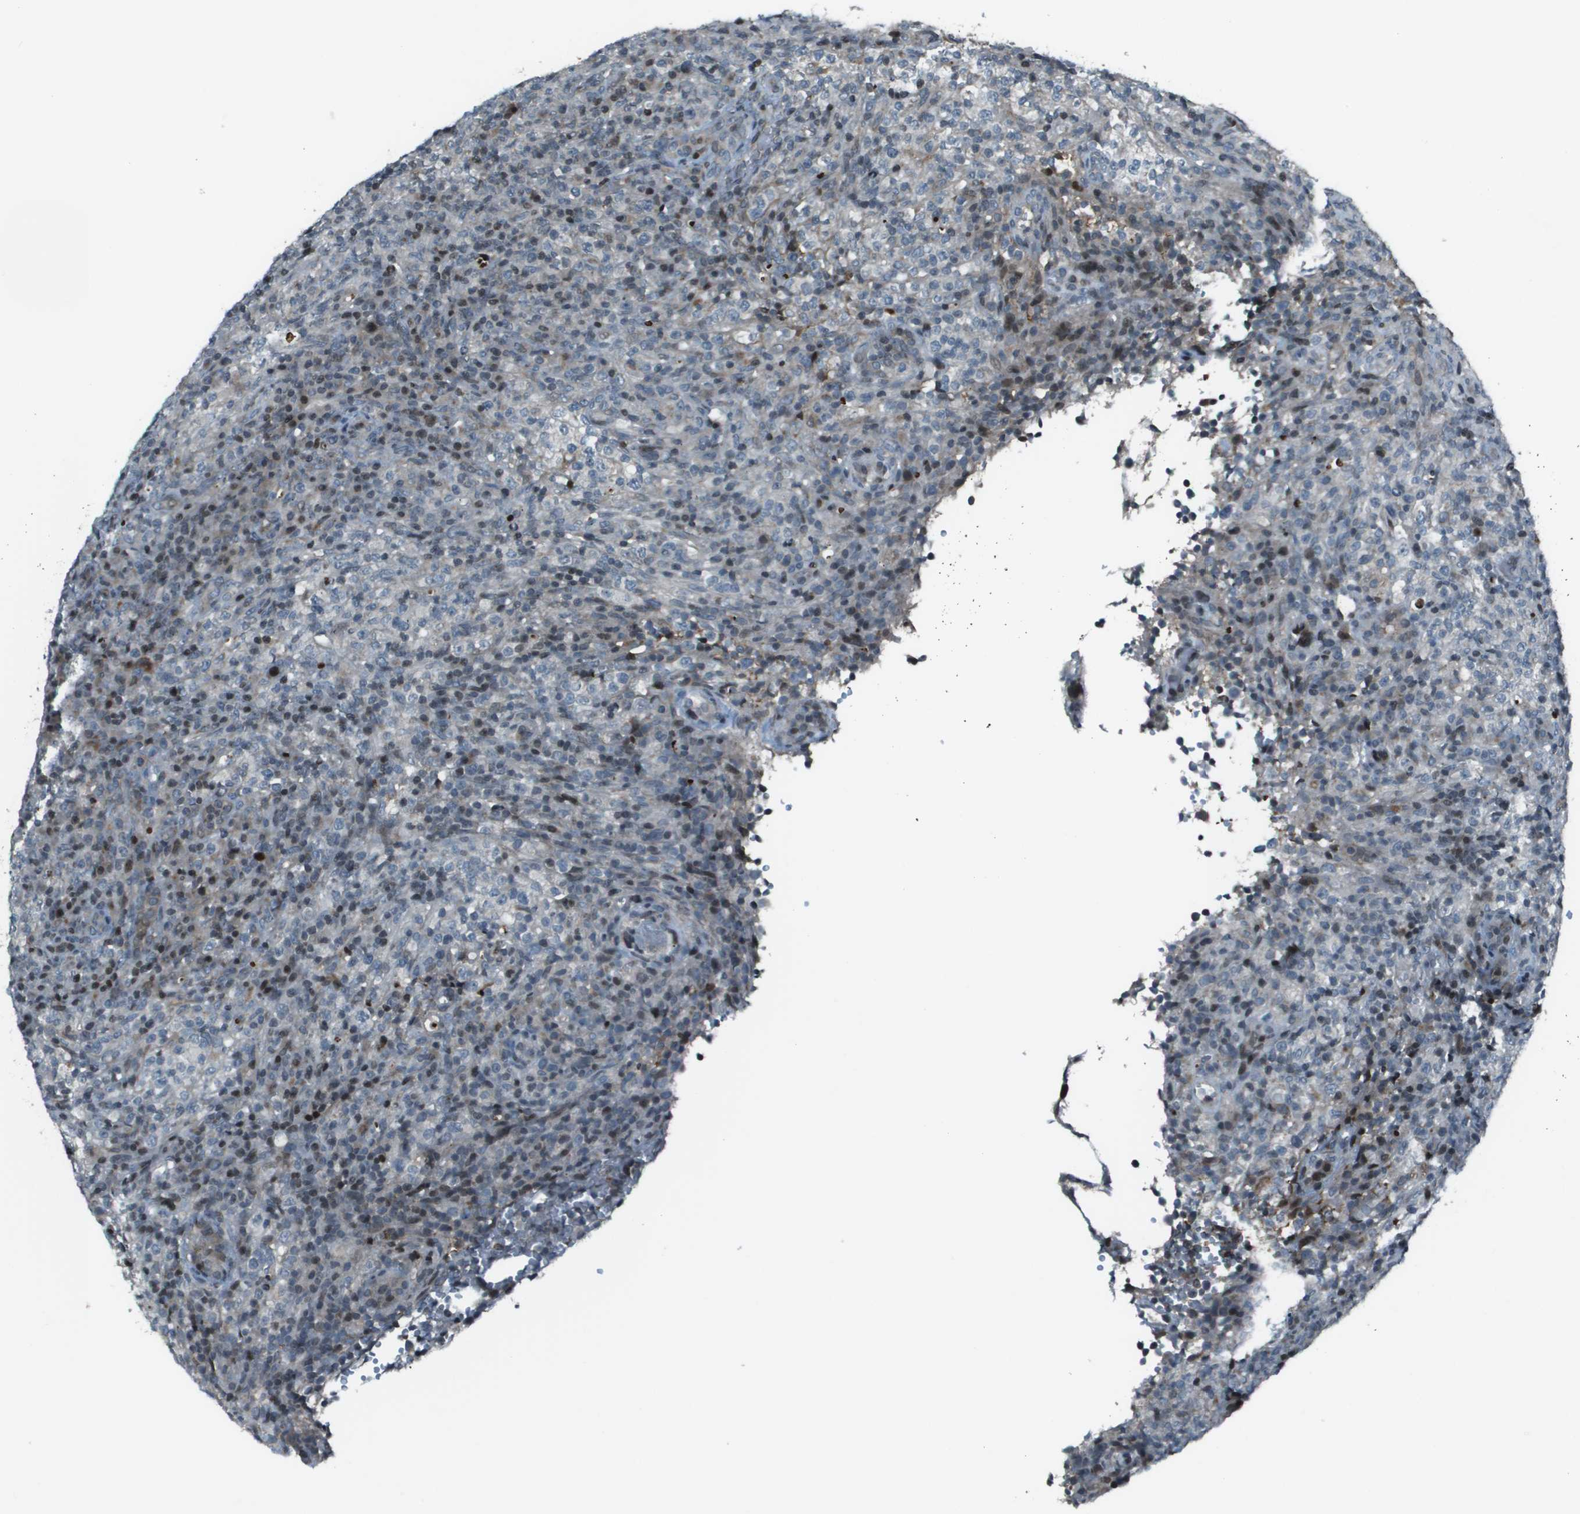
{"staining": {"intensity": "weak", "quantity": "<25%", "location": "nuclear"}, "tissue": "lymphoma", "cell_type": "Tumor cells", "image_type": "cancer", "snomed": [{"axis": "morphology", "description": "Malignant lymphoma, non-Hodgkin's type, High grade"}, {"axis": "topography", "description": "Lymph node"}], "caption": "Immunohistochemistry (IHC) of high-grade malignant lymphoma, non-Hodgkin's type reveals no positivity in tumor cells.", "gene": "CXCL12", "patient": {"sex": "female", "age": 76}}